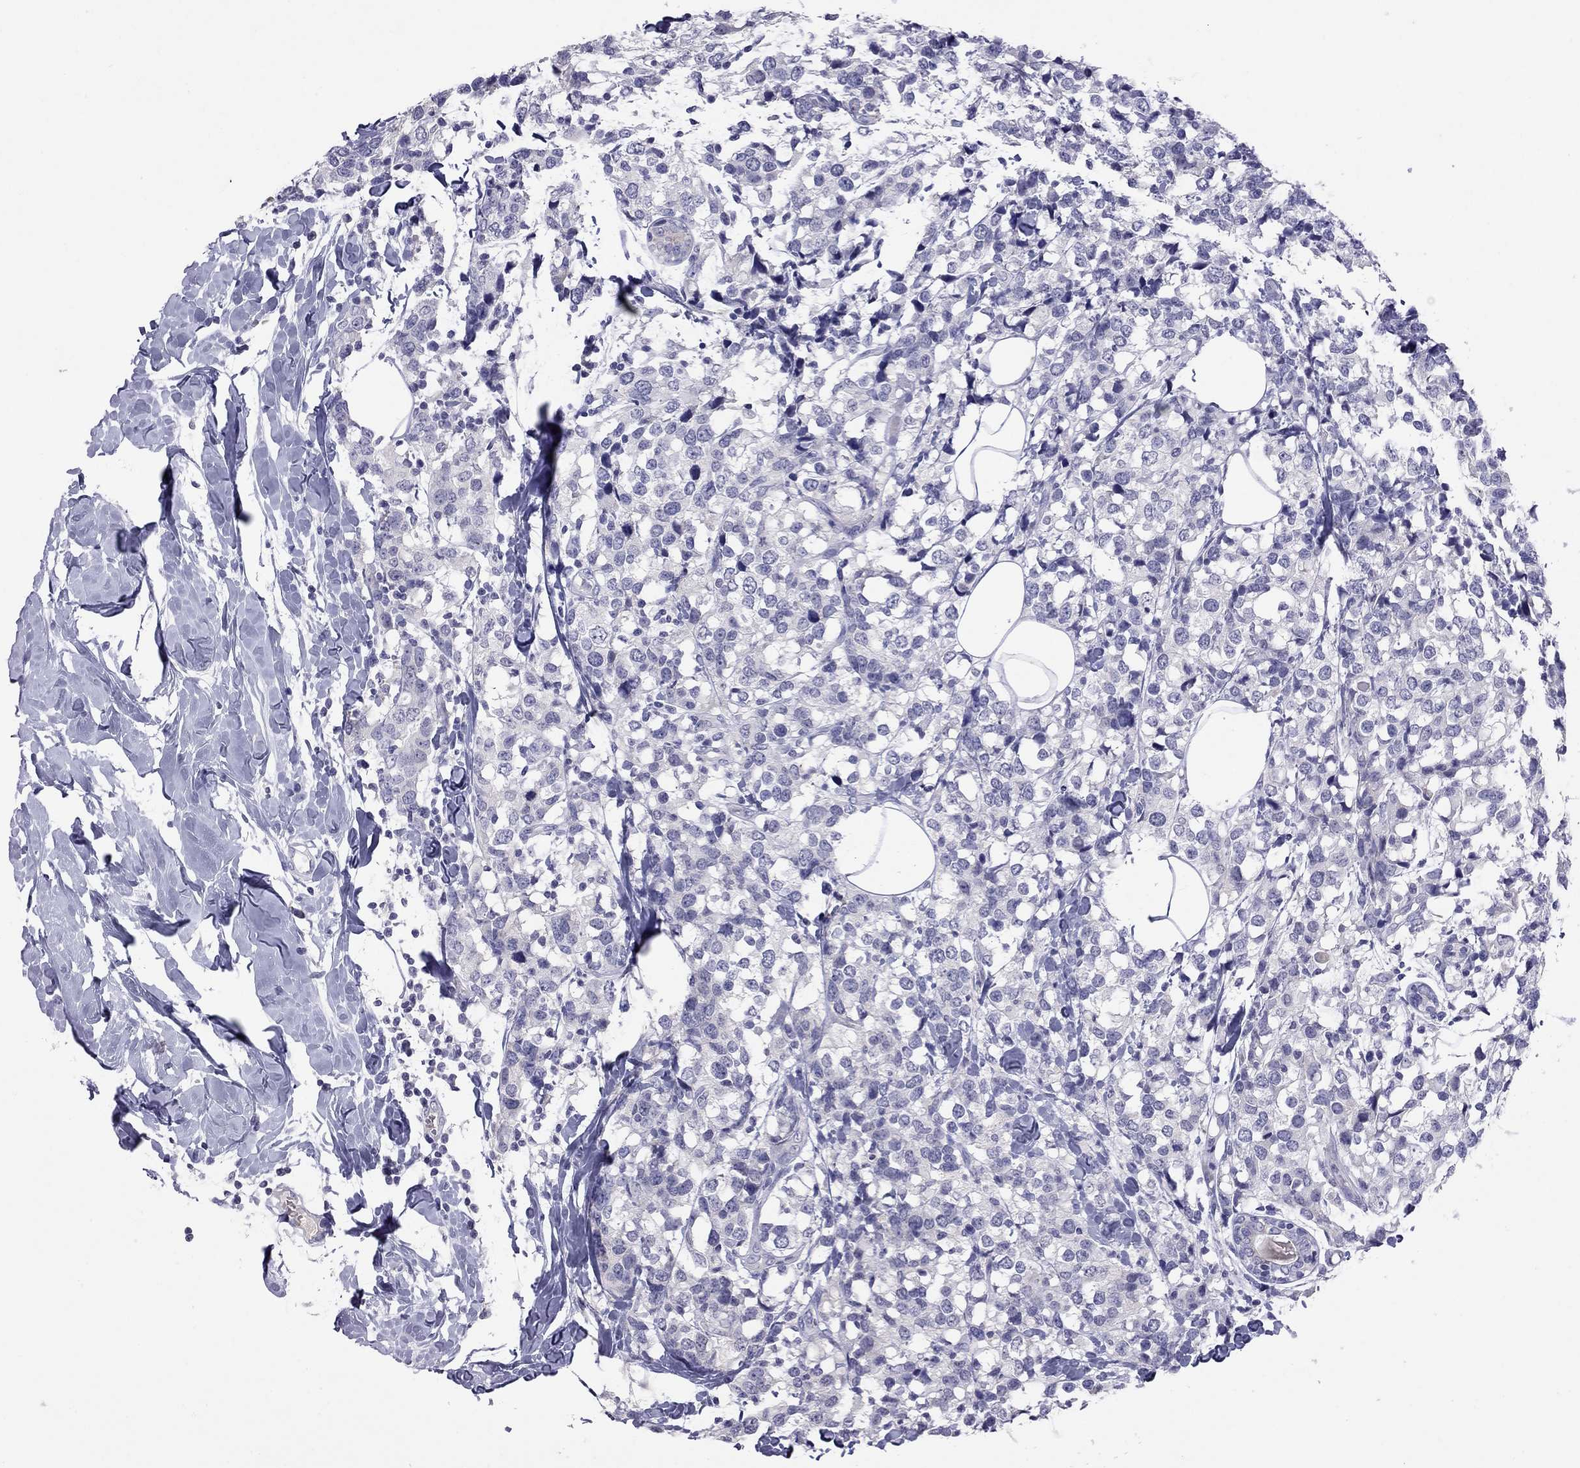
{"staining": {"intensity": "negative", "quantity": "none", "location": "none"}, "tissue": "breast cancer", "cell_type": "Tumor cells", "image_type": "cancer", "snomed": [{"axis": "morphology", "description": "Lobular carcinoma"}, {"axis": "topography", "description": "Breast"}], "caption": "This is an immunohistochemistry (IHC) photomicrograph of human breast cancer. There is no staining in tumor cells.", "gene": "MUC16", "patient": {"sex": "female", "age": 59}}